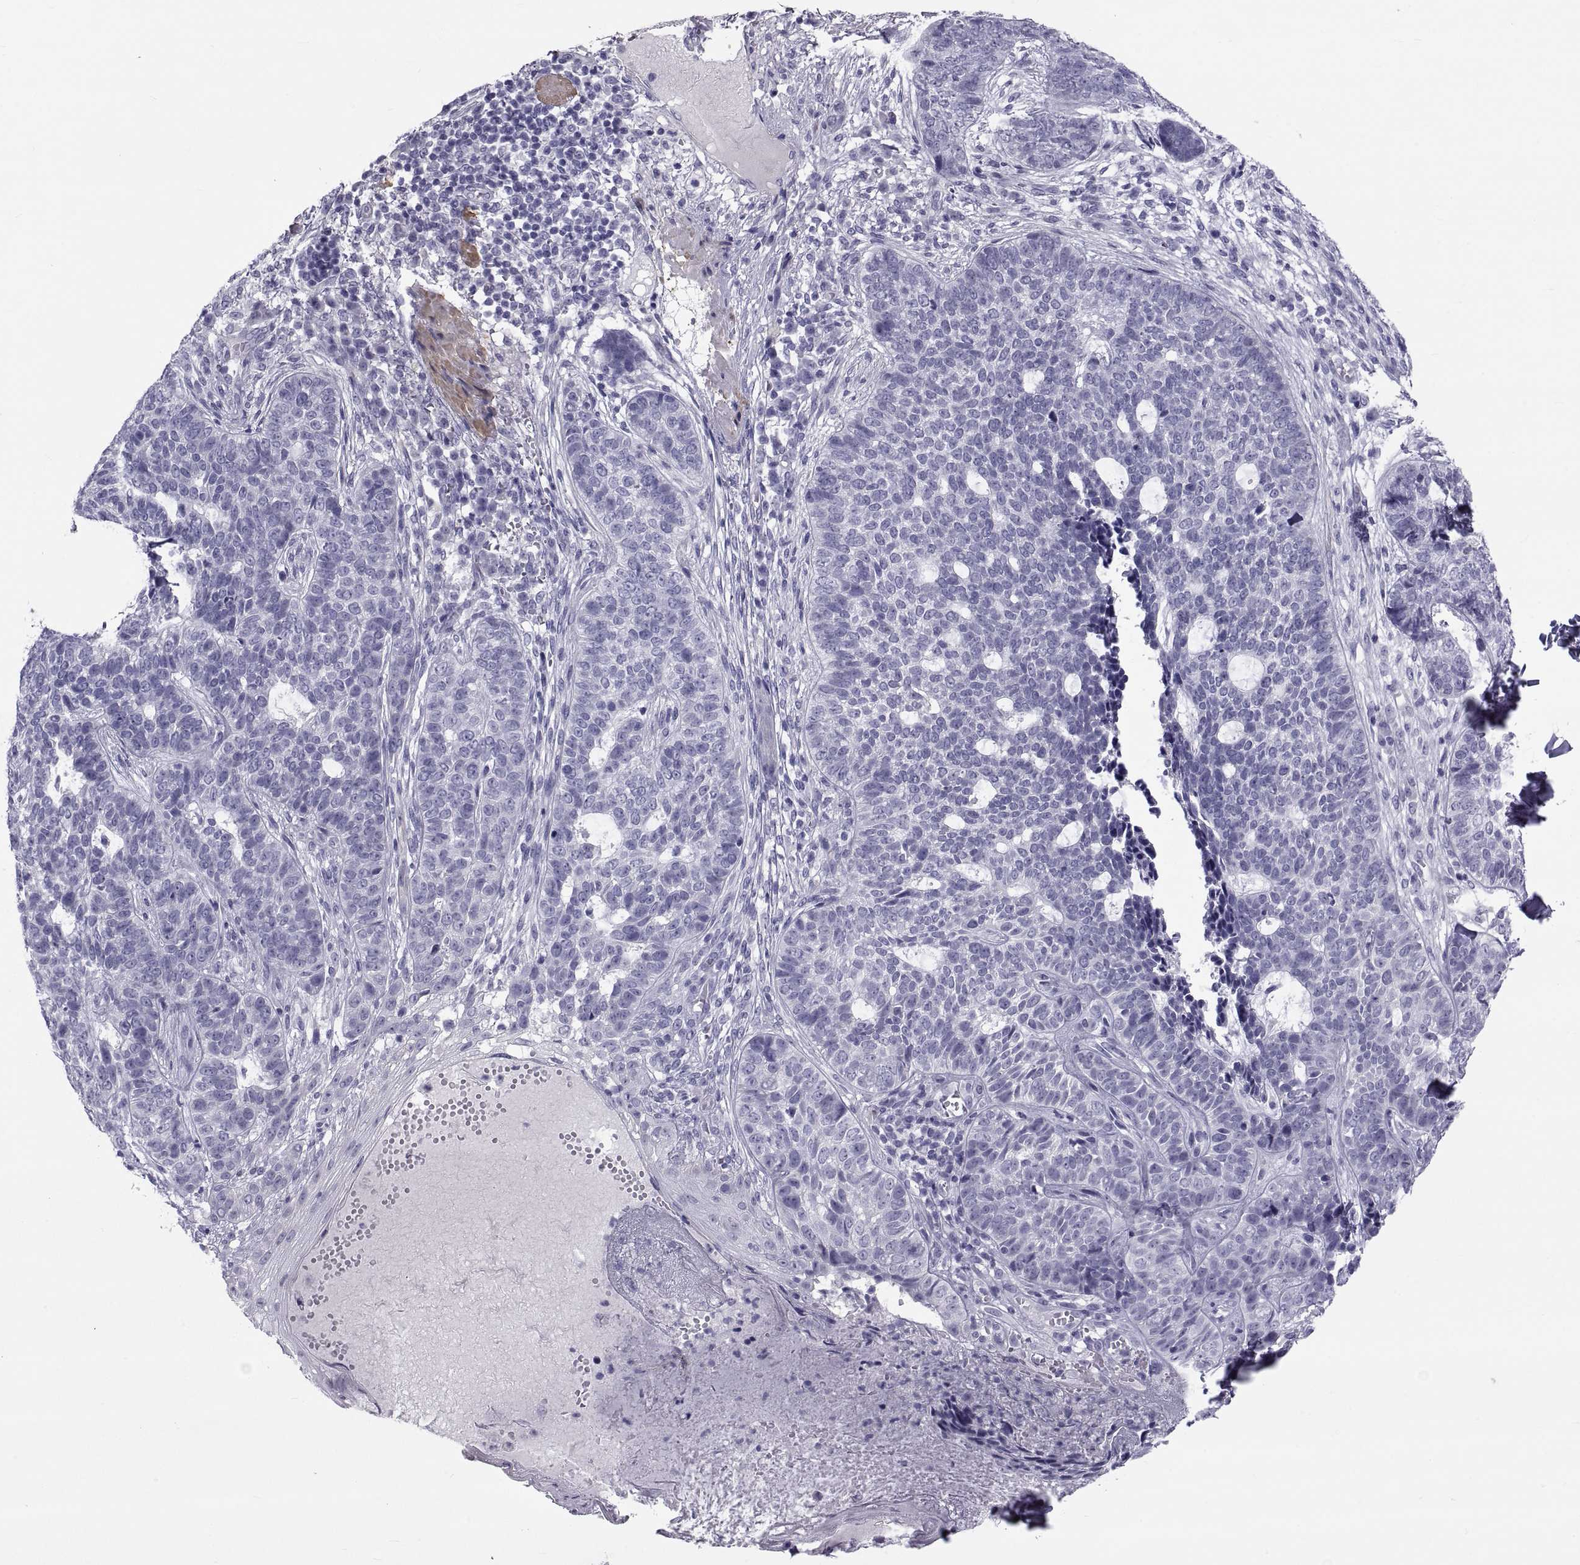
{"staining": {"intensity": "negative", "quantity": "none", "location": "none"}, "tissue": "skin cancer", "cell_type": "Tumor cells", "image_type": "cancer", "snomed": [{"axis": "morphology", "description": "Basal cell carcinoma"}, {"axis": "topography", "description": "Skin"}], "caption": "High magnification brightfield microscopy of skin cancer (basal cell carcinoma) stained with DAB (brown) and counterstained with hematoxylin (blue): tumor cells show no significant positivity.", "gene": "MAGEB1", "patient": {"sex": "female", "age": 69}}